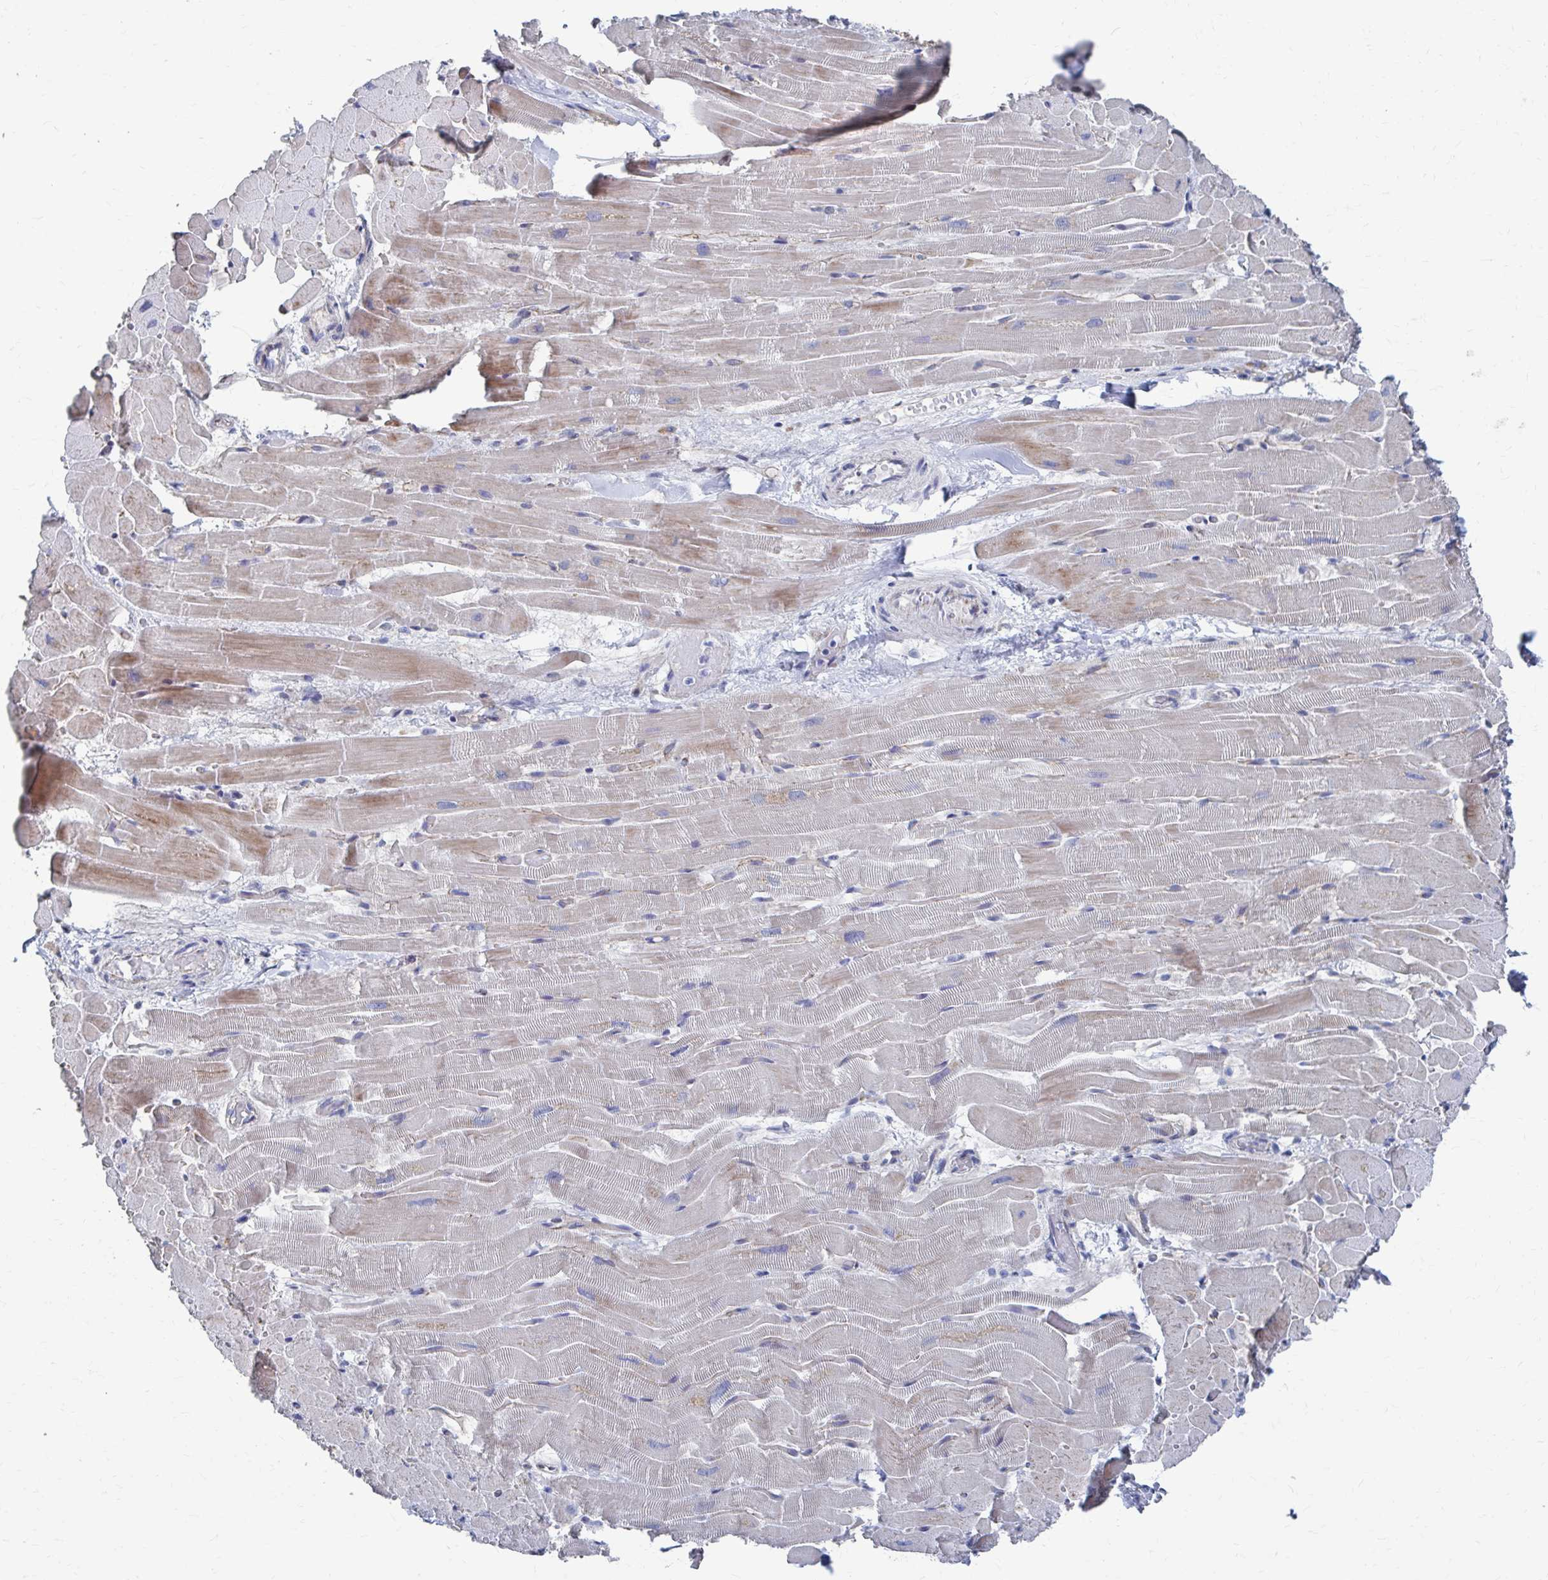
{"staining": {"intensity": "weak", "quantity": "<25%", "location": "cytoplasmic/membranous"}, "tissue": "heart muscle", "cell_type": "Cardiomyocytes", "image_type": "normal", "snomed": [{"axis": "morphology", "description": "Normal tissue, NOS"}, {"axis": "topography", "description": "Heart"}], "caption": "The immunohistochemistry micrograph has no significant expression in cardiomyocytes of heart muscle. The staining is performed using DAB (3,3'-diaminobenzidine) brown chromogen with nuclei counter-stained in using hematoxylin.", "gene": "PLEKHG7", "patient": {"sex": "male", "age": 37}}